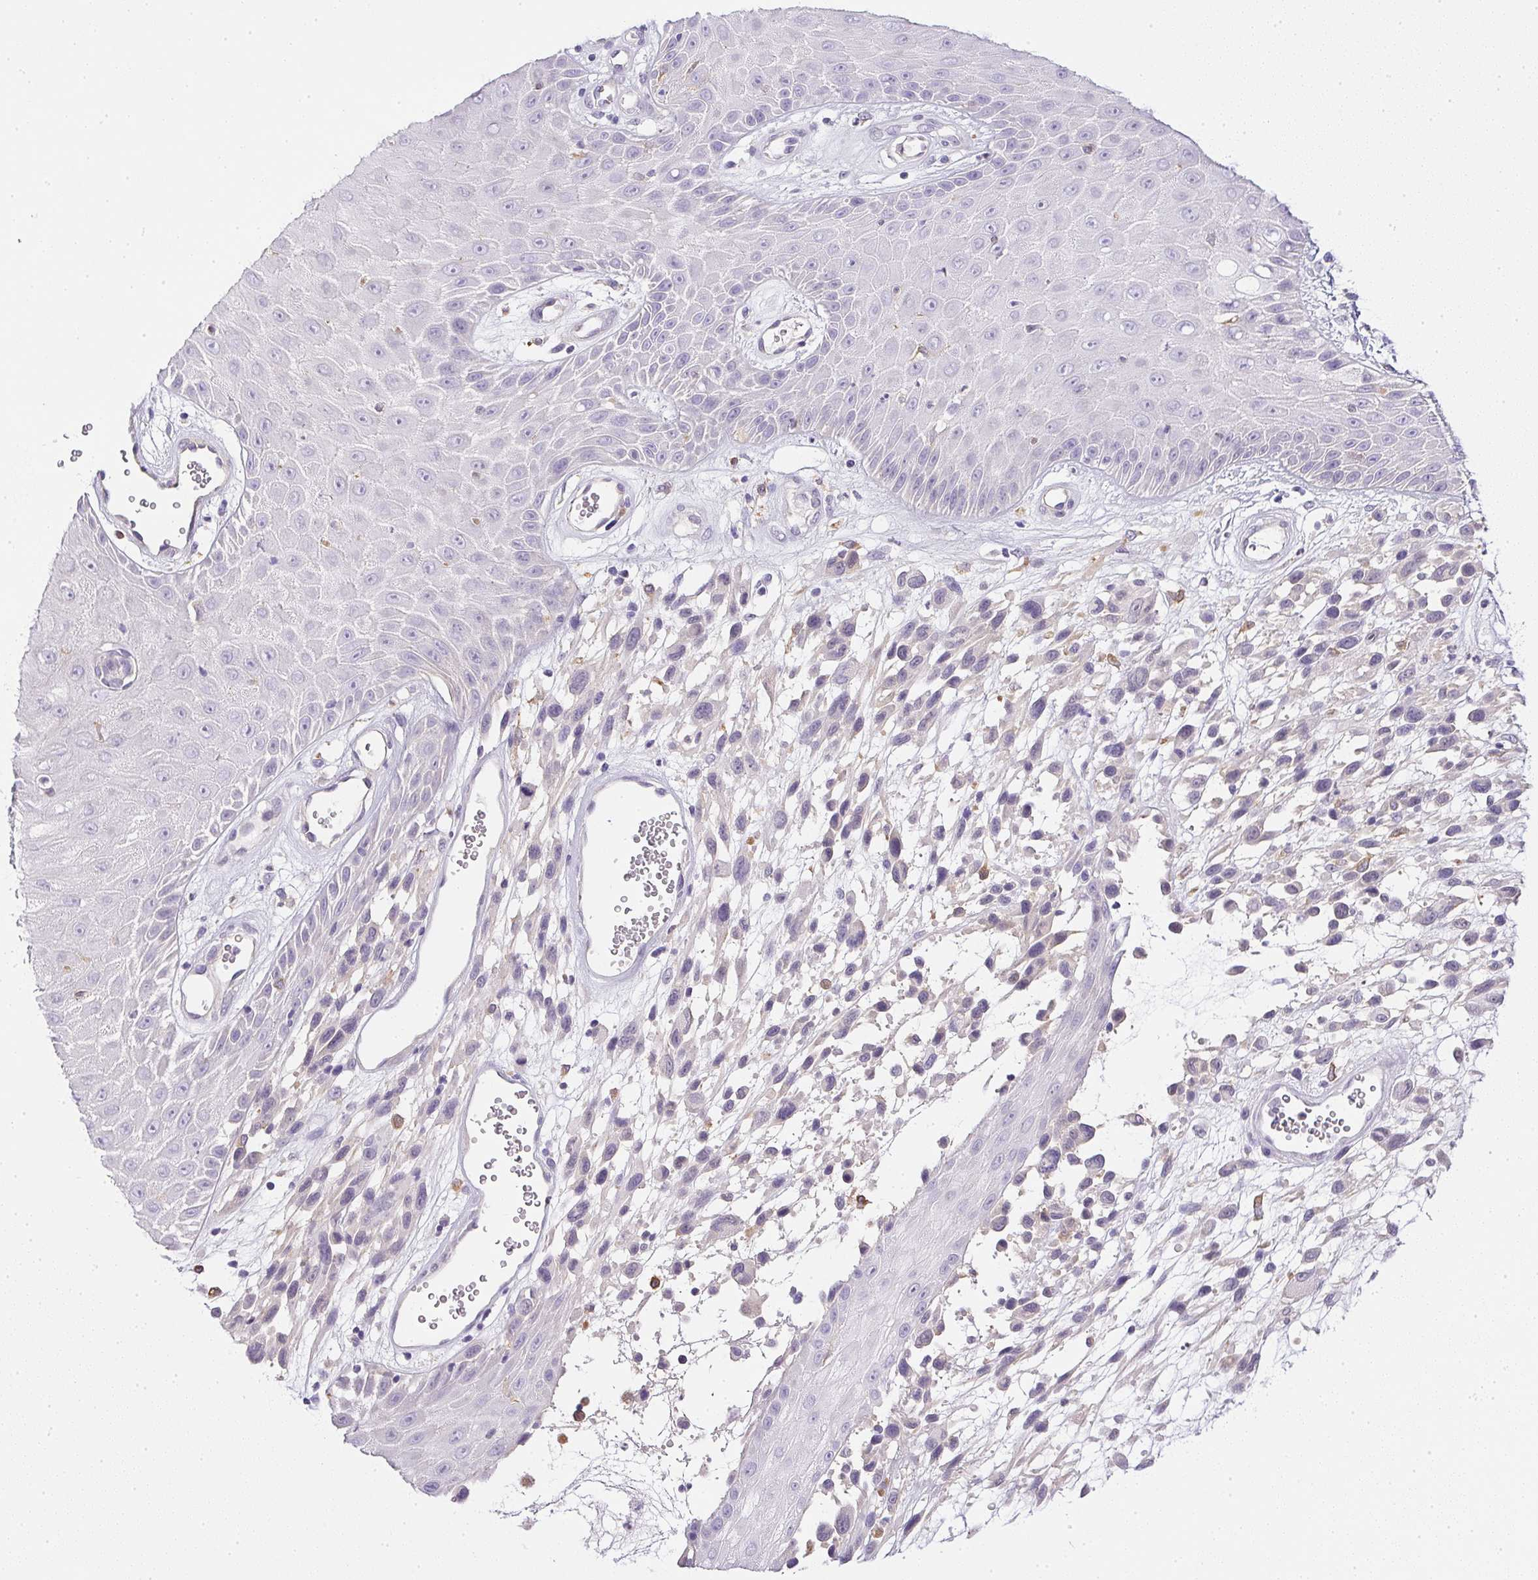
{"staining": {"intensity": "negative", "quantity": "none", "location": "none"}, "tissue": "melanoma", "cell_type": "Tumor cells", "image_type": "cancer", "snomed": [{"axis": "morphology", "description": "Malignant melanoma, NOS"}, {"axis": "topography", "description": "Skin"}], "caption": "Immunohistochemistry (IHC) photomicrograph of human malignant melanoma stained for a protein (brown), which demonstrates no expression in tumor cells.", "gene": "SLC17A7", "patient": {"sex": "male", "age": 68}}